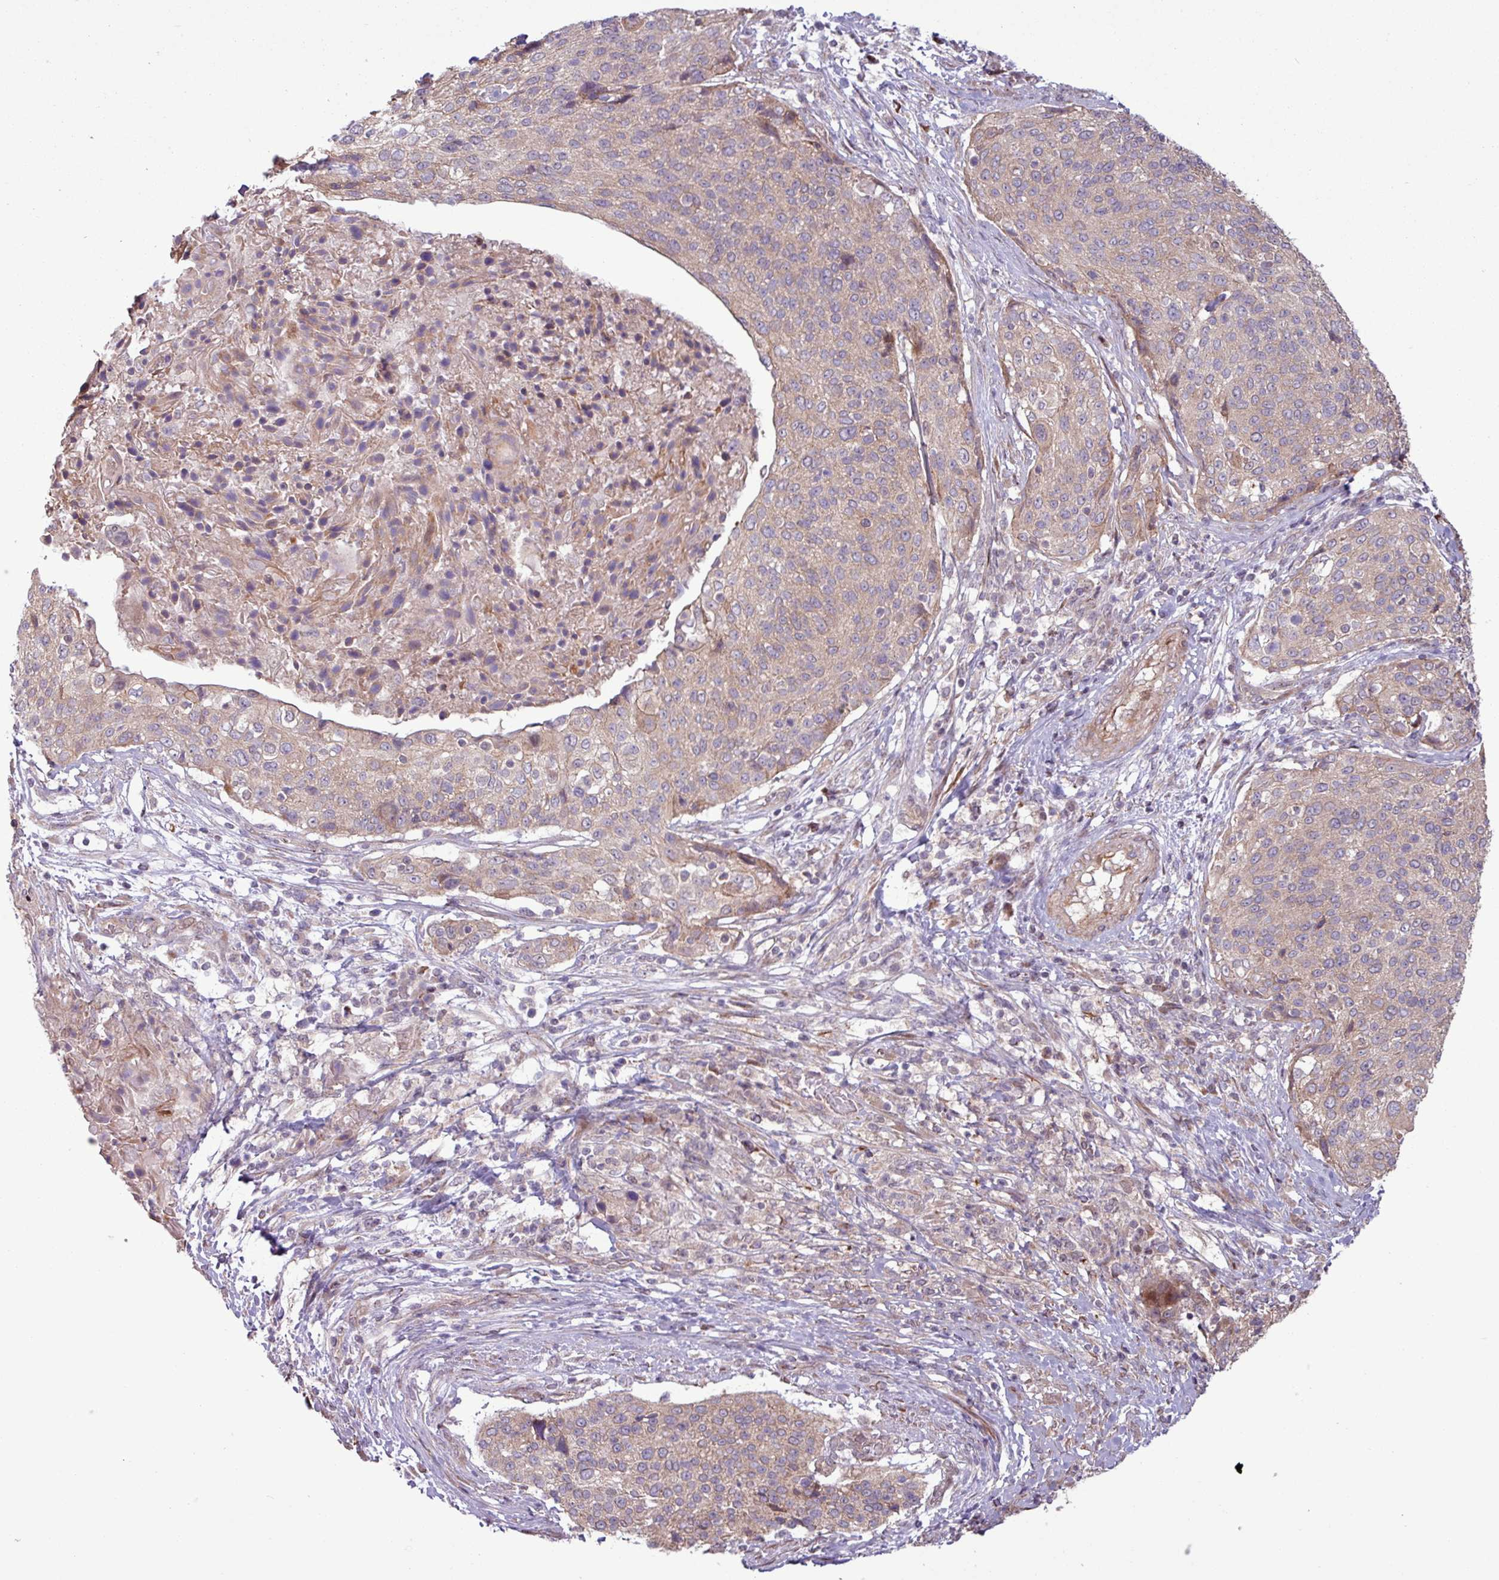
{"staining": {"intensity": "weak", "quantity": "25%-75%", "location": "cytoplasmic/membranous"}, "tissue": "cervical cancer", "cell_type": "Tumor cells", "image_type": "cancer", "snomed": [{"axis": "morphology", "description": "Squamous cell carcinoma, NOS"}, {"axis": "topography", "description": "Cervix"}], "caption": "Immunohistochemical staining of cervical squamous cell carcinoma displays low levels of weak cytoplasmic/membranous protein positivity in about 25%-75% of tumor cells.", "gene": "PDPR", "patient": {"sex": "female", "age": 31}}